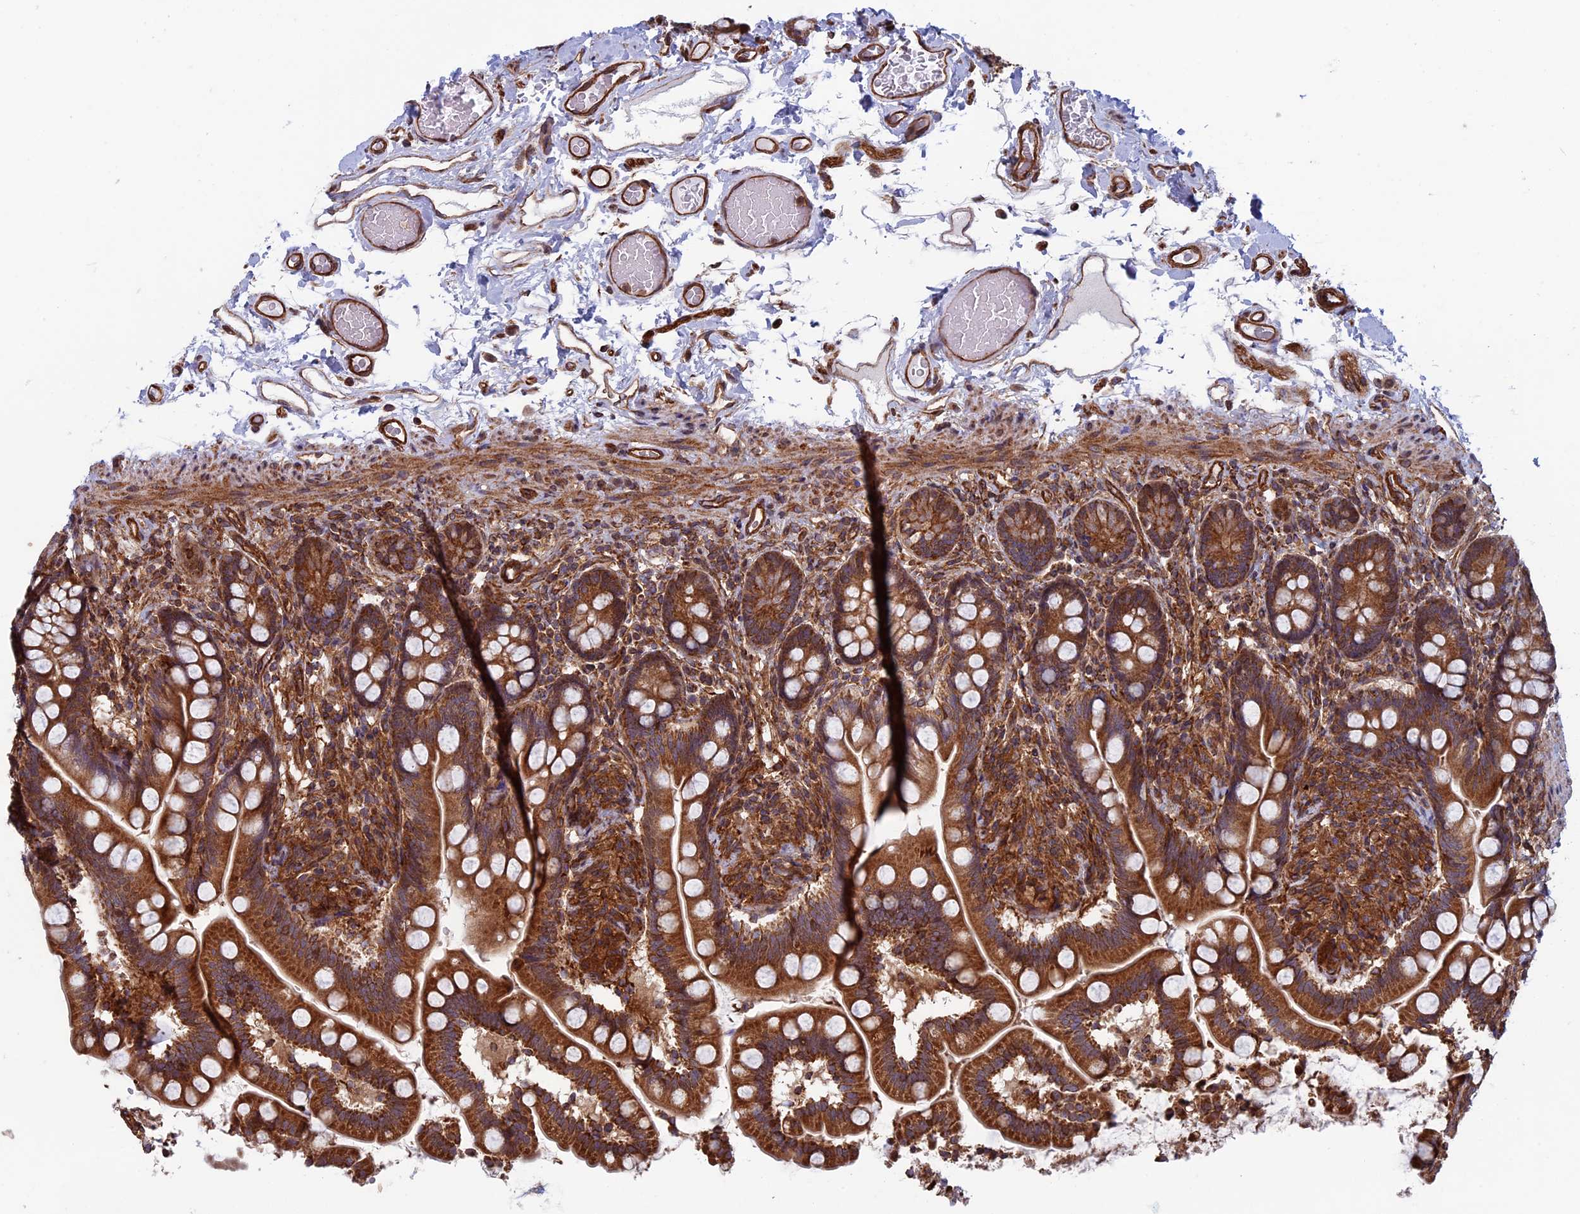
{"staining": {"intensity": "strong", "quantity": ">75%", "location": "cytoplasmic/membranous"}, "tissue": "small intestine", "cell_type": "Glandular cells", "image_type": "normal", "snomed": [{"axis": "morphology", "description": "Normal tissue, NOS"}, {"axis": "topography", "description": "Small intestine"}], "caption": "Immunohistochemistry (IHC) of benign small intestine reveals high levels of strong cytoplasmic/membranous positivity in about >75% of glandular cells.", "gene": "CCDC8", "patient": {"sex": "female", "age": 64}}